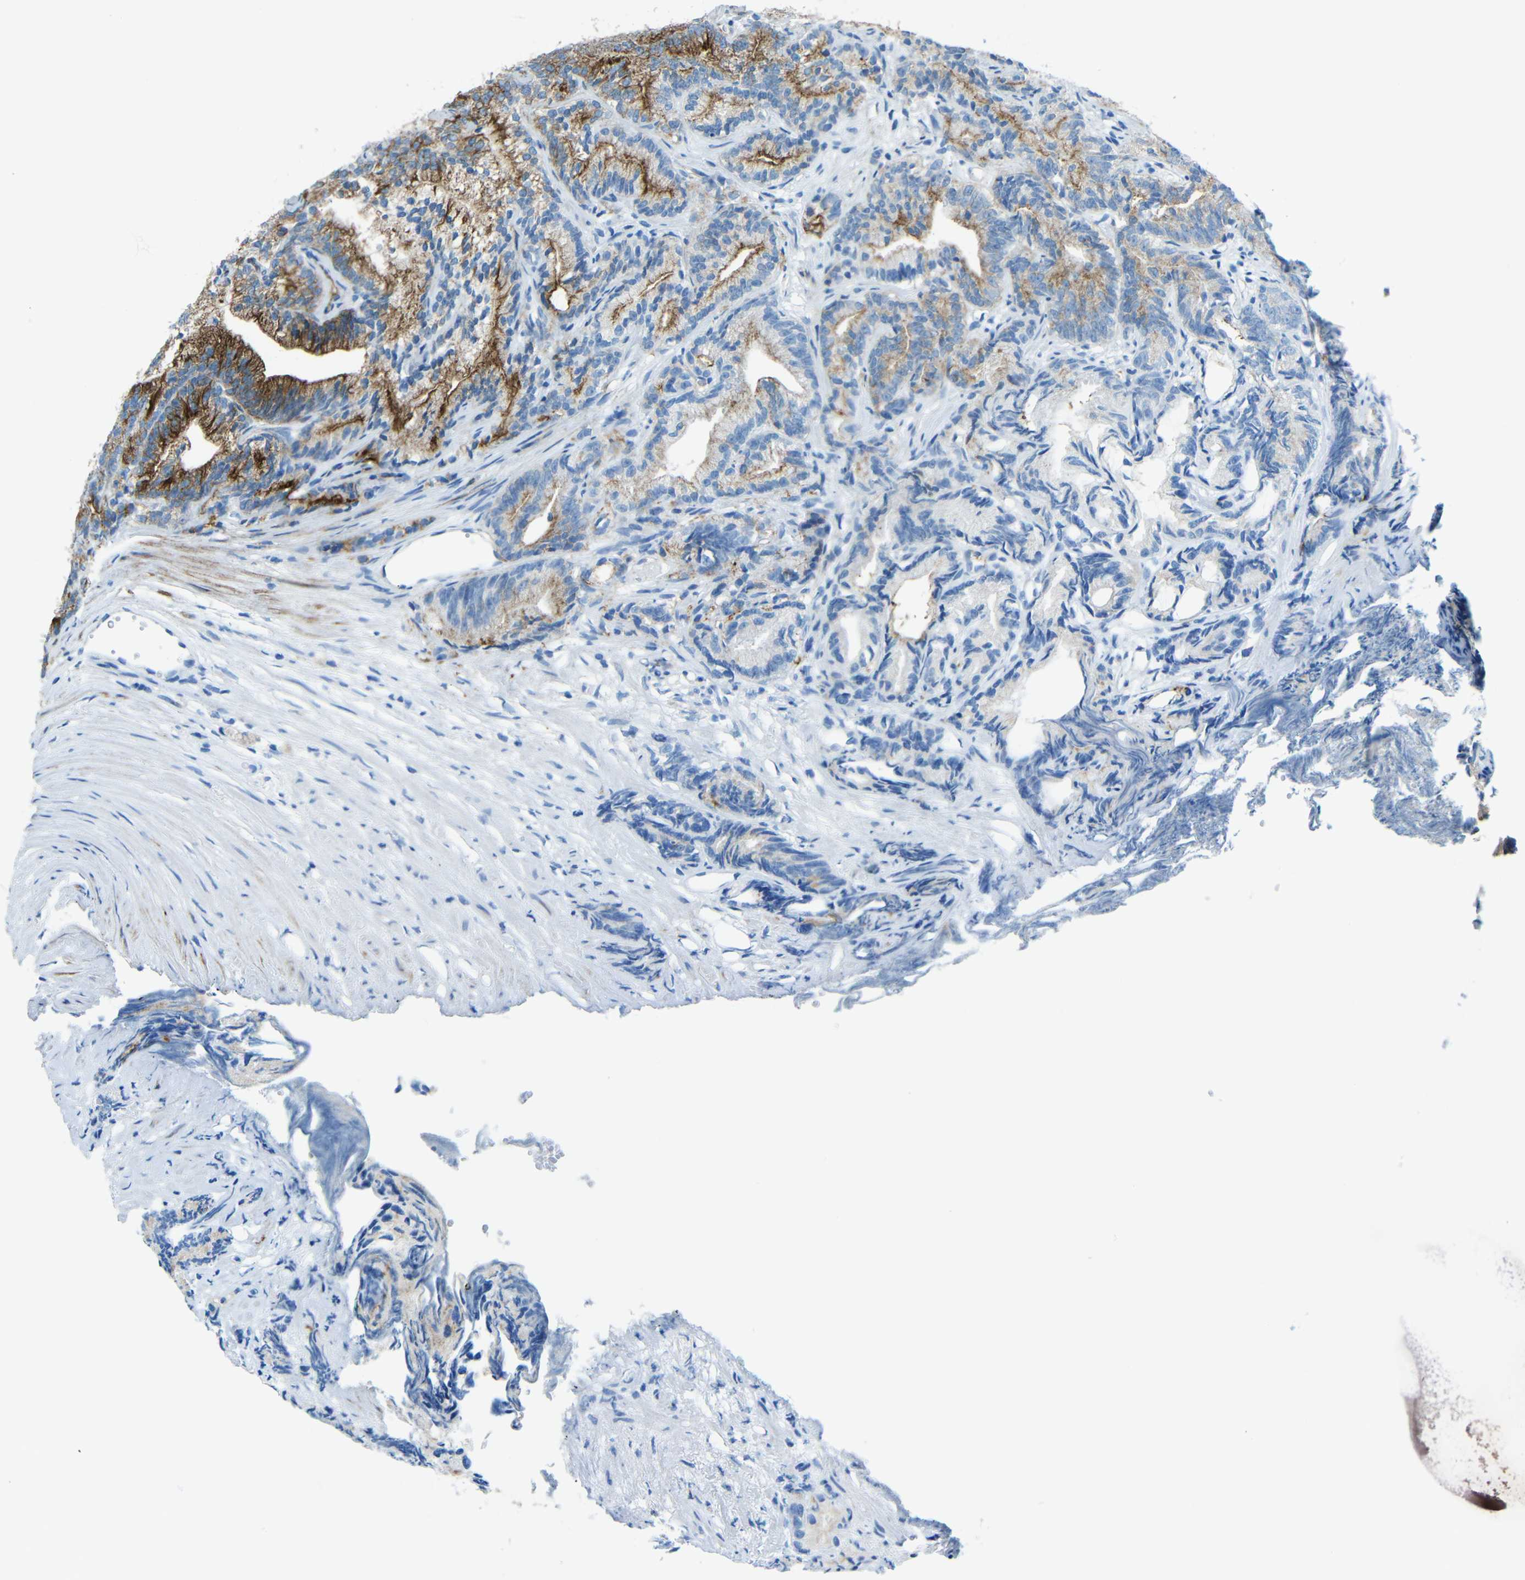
{"staining": {"intensity": "strong", "quantity": ">75%", "location": "cytoplasmic/membranous"}, "tissue": "prostate cancer", "cell_type": "Tumor cells", "image_type": "cancer", "snomed": [{"axis": "morphology", "description": "Adenocarcinoma, Low grade"}, {"axis": "topography", "description": "Prostate"}], "caption": "IHC histopathology image of human prostate cancer stained for a protein (brown), which demonstrates high levels of strong cytoplasmic/membranous staining in about >75% of tumor cells.", "gene": "TUBB4B", "patient": {"sex": "male", "age": 89}}